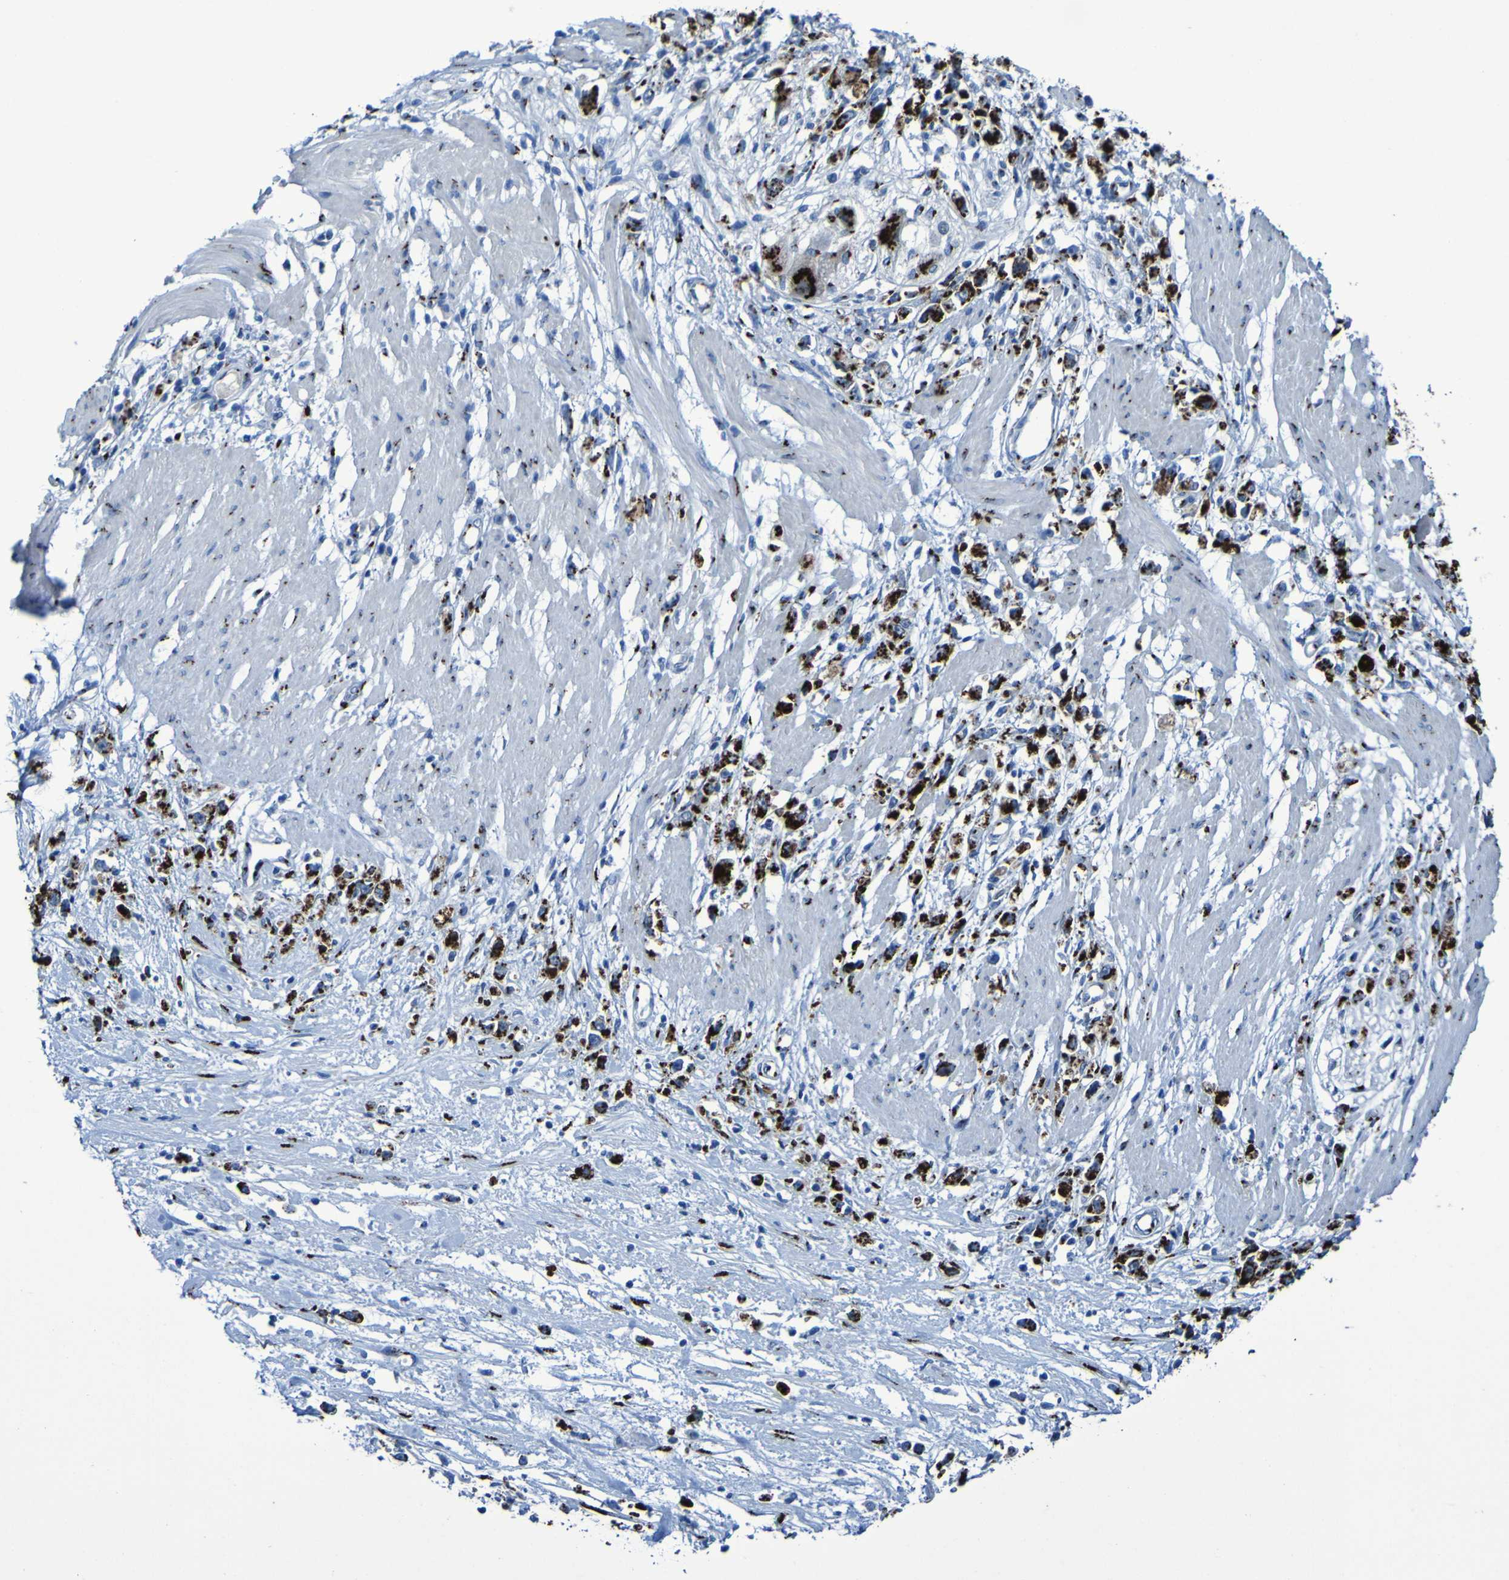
{"staining": {"intensity": "strong", "quantity": ">75%", "location": "cytoplasmic/membranous"}, "tissue": "stomach cancer", "cell_type": "Tumor cells", "image_type": "cancer", "snomed": [{"axis": "morphology", "description": "Adenocarcinoma, NOS"}, {"axis": "topography", "description": "Stomach"}], "caption": "The histopathology image displays immunohistochemical staining of stomach cancer (adenocarcinoma). There is strong cytoplasmic/membranous staining is present in approximately >75% of tumor cells.", "gene": "GOLM1", "patient": {"sex": "female", "age": 59}}